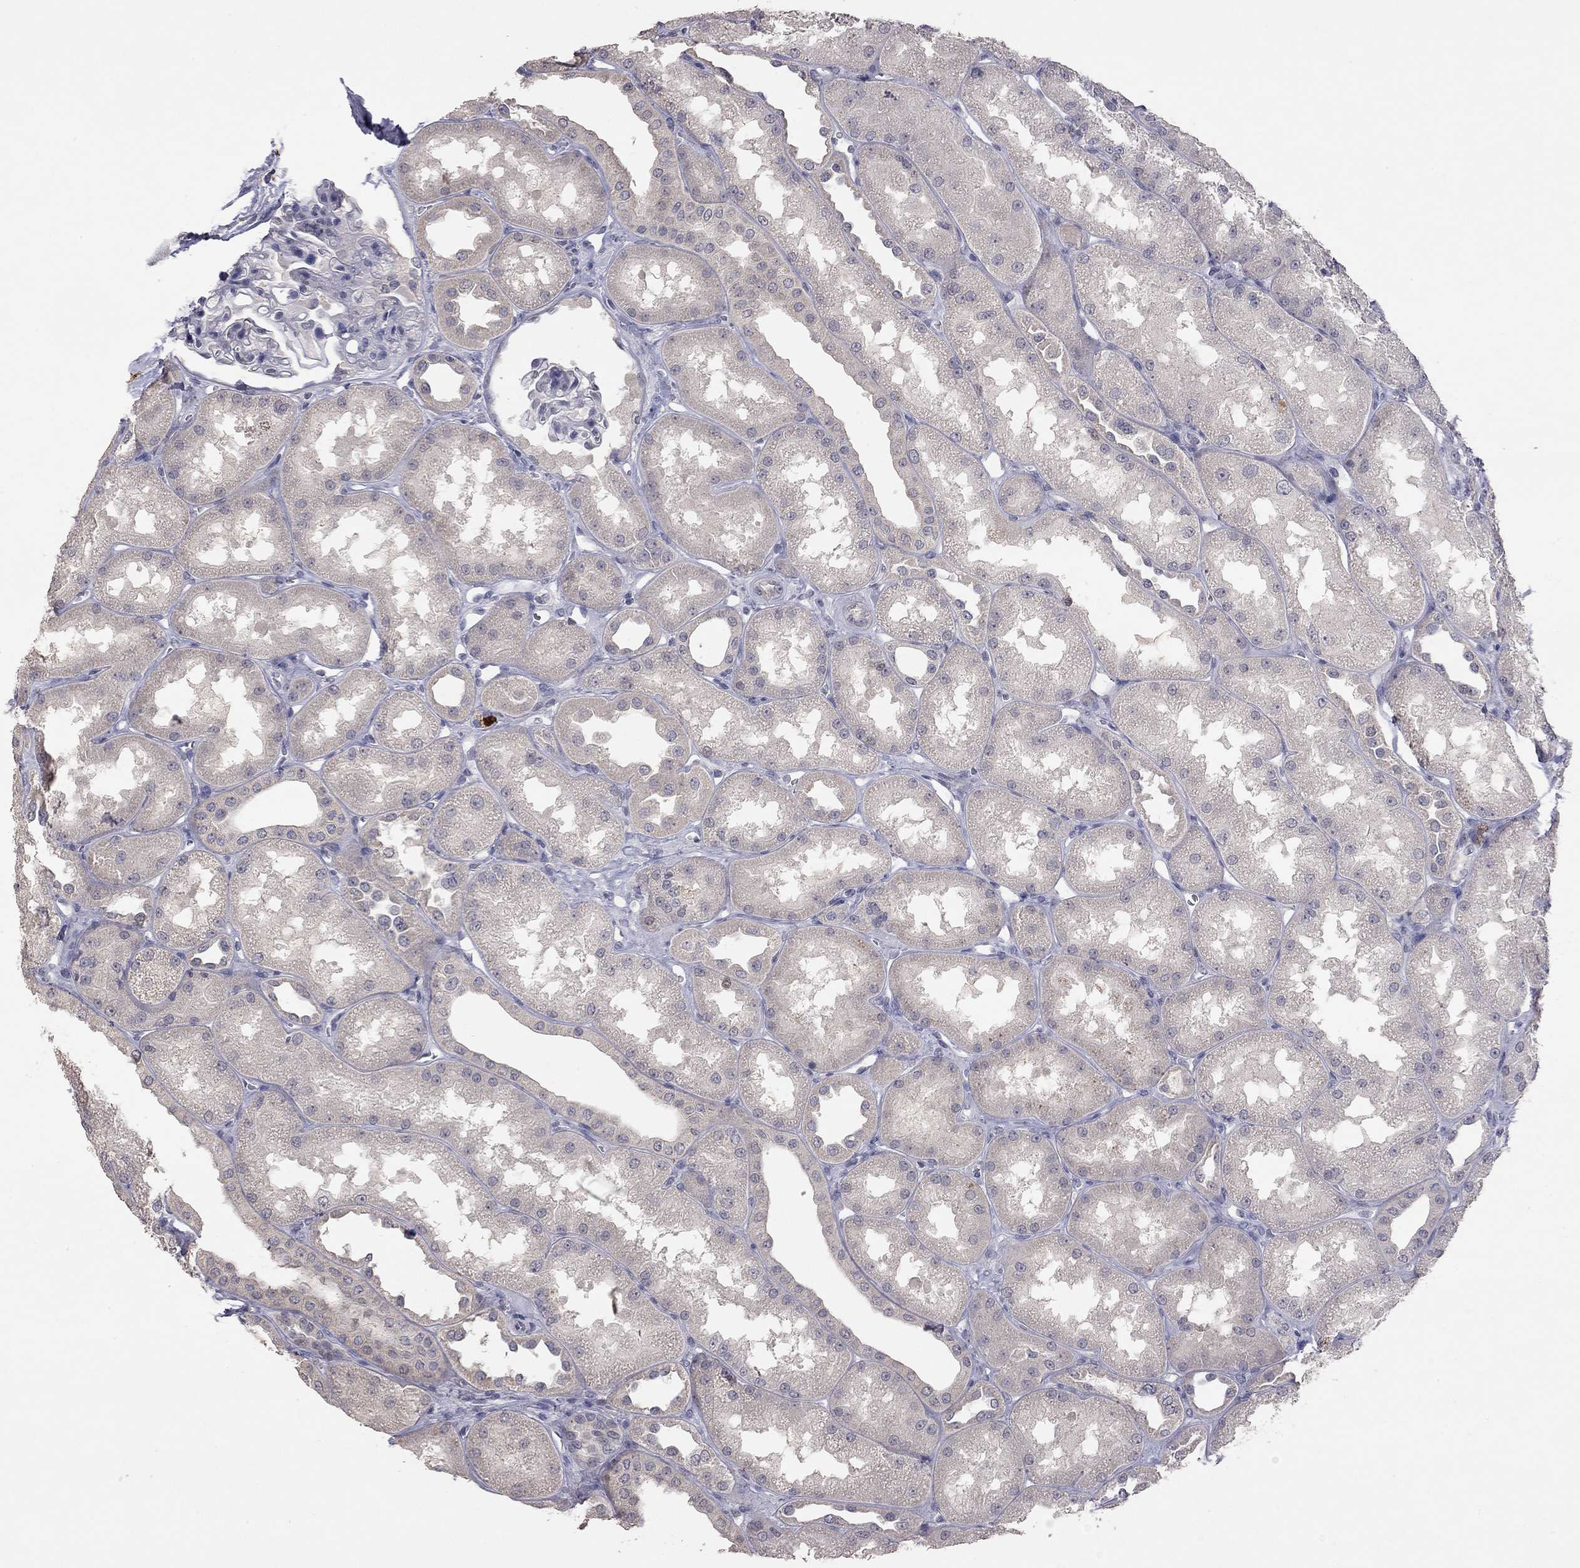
{"staining": {"intensity": "negative", "quantity": "none", "location": "none"}, "tissue": "kidney", "cell_type": "Cells in glomeruli", "image_type": "normal", "snomed": [{"axis": "morphology", "description": "Normal tissue, NOS"}, {"axis": "topography", "description": "Kidney"}], "caption": "DAB immunohistochemical staining of normal human kidney reveals no significant staining in cells in glomeruli. (DAB immunohistochemistry visualized using brightfield microscopy, high magnification).", "gene": "SYT12", "patient": {"sex": "male", "age": 61}}